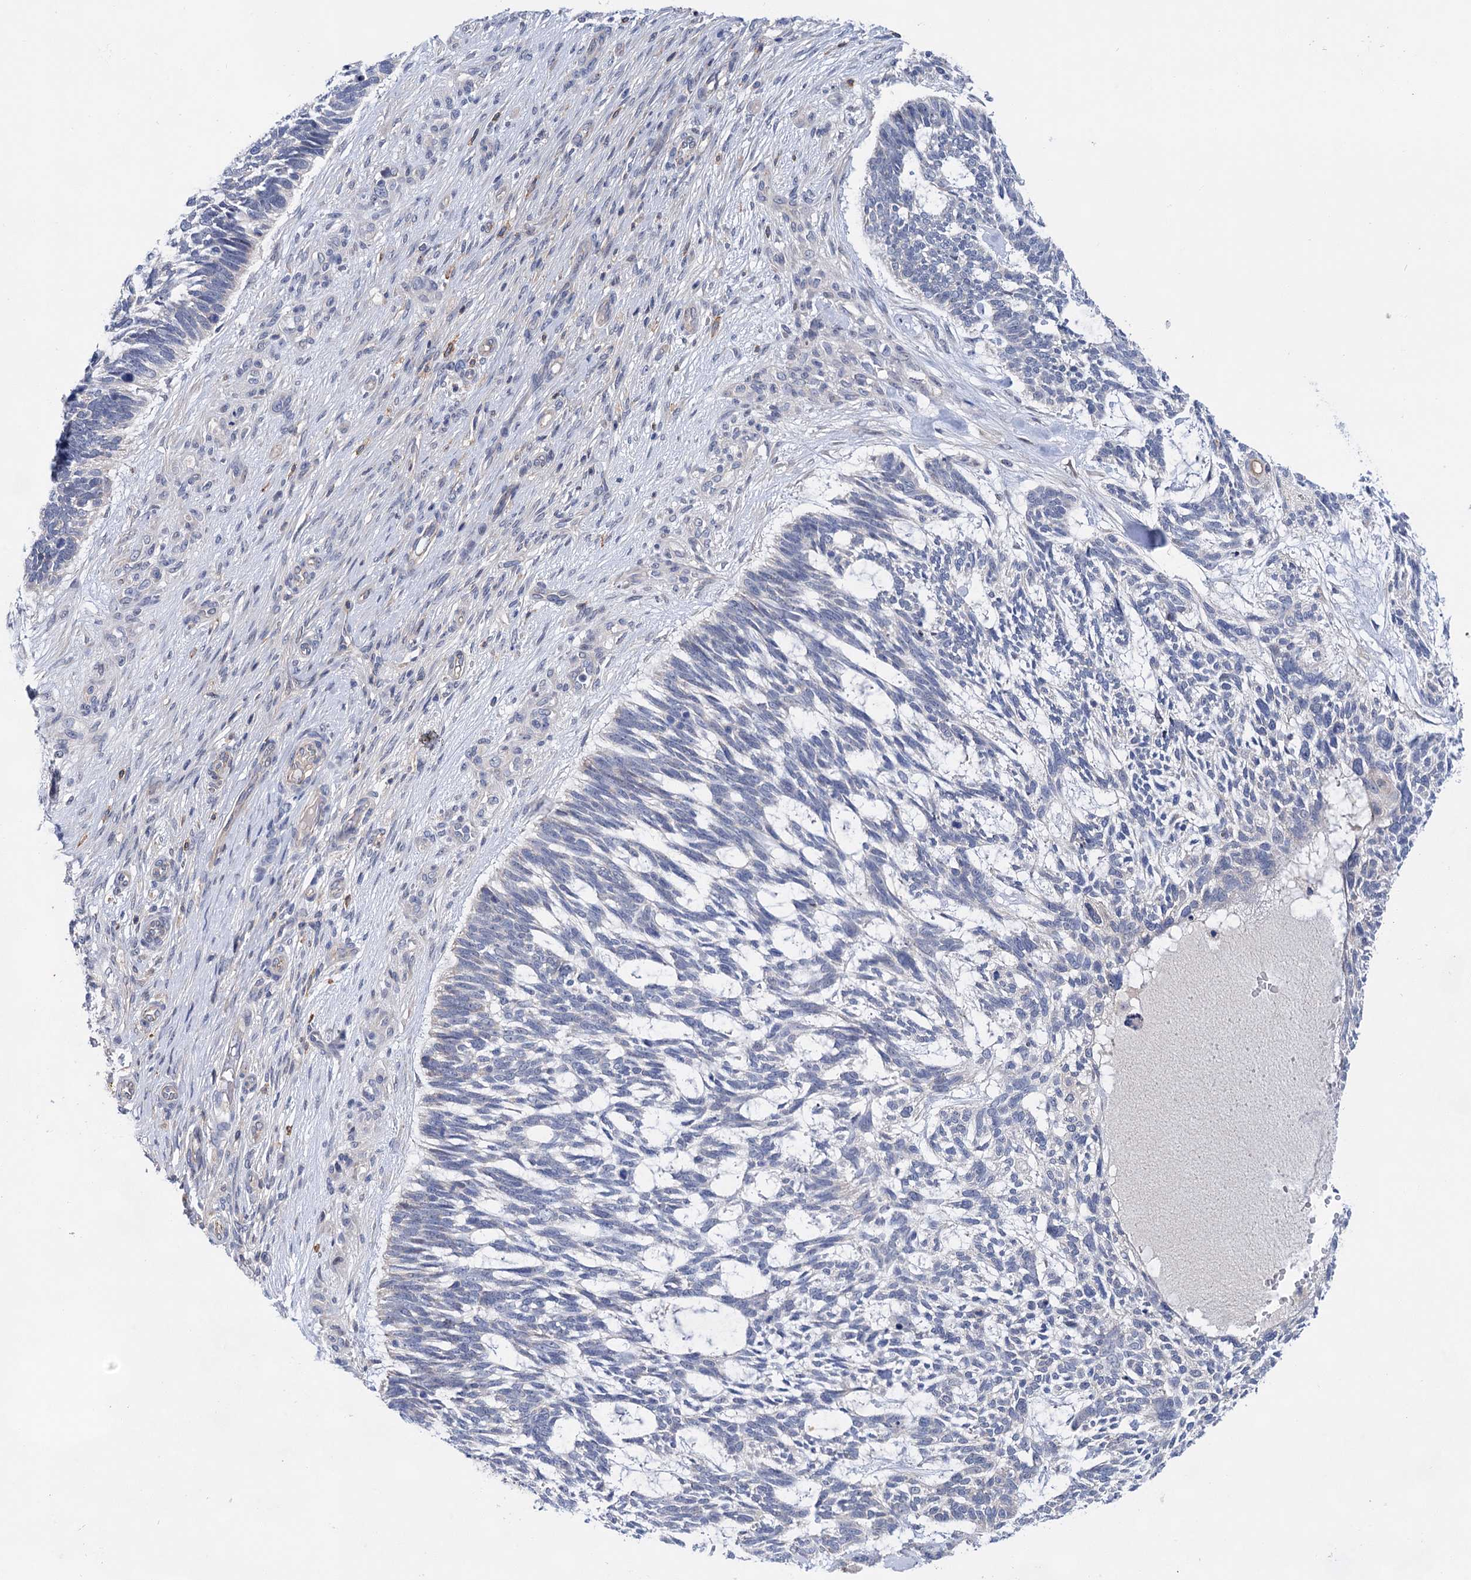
{"staining": {"intensity": "negative", "quantity": "none", "location": "none"}, "tissue": "skin cancer", "cell_type": "Tumor cells", "image_type": "cancer", "snomed": [{"axis": "morphology", "description": "Basal cell carcinoma"}, {"axis": "topography", "description": "Skin"}], "caption": "Immunohistochemistry (IHC) micrograph of neoplastic tissue: human skin cancer (basal cell carcinoma) stained with DAB (3,3'-diaminobenzidine) shows no significant protein staining in tumor cells.", "gene": "MORN3", "patient": {"sex": "male", "age": 88}}